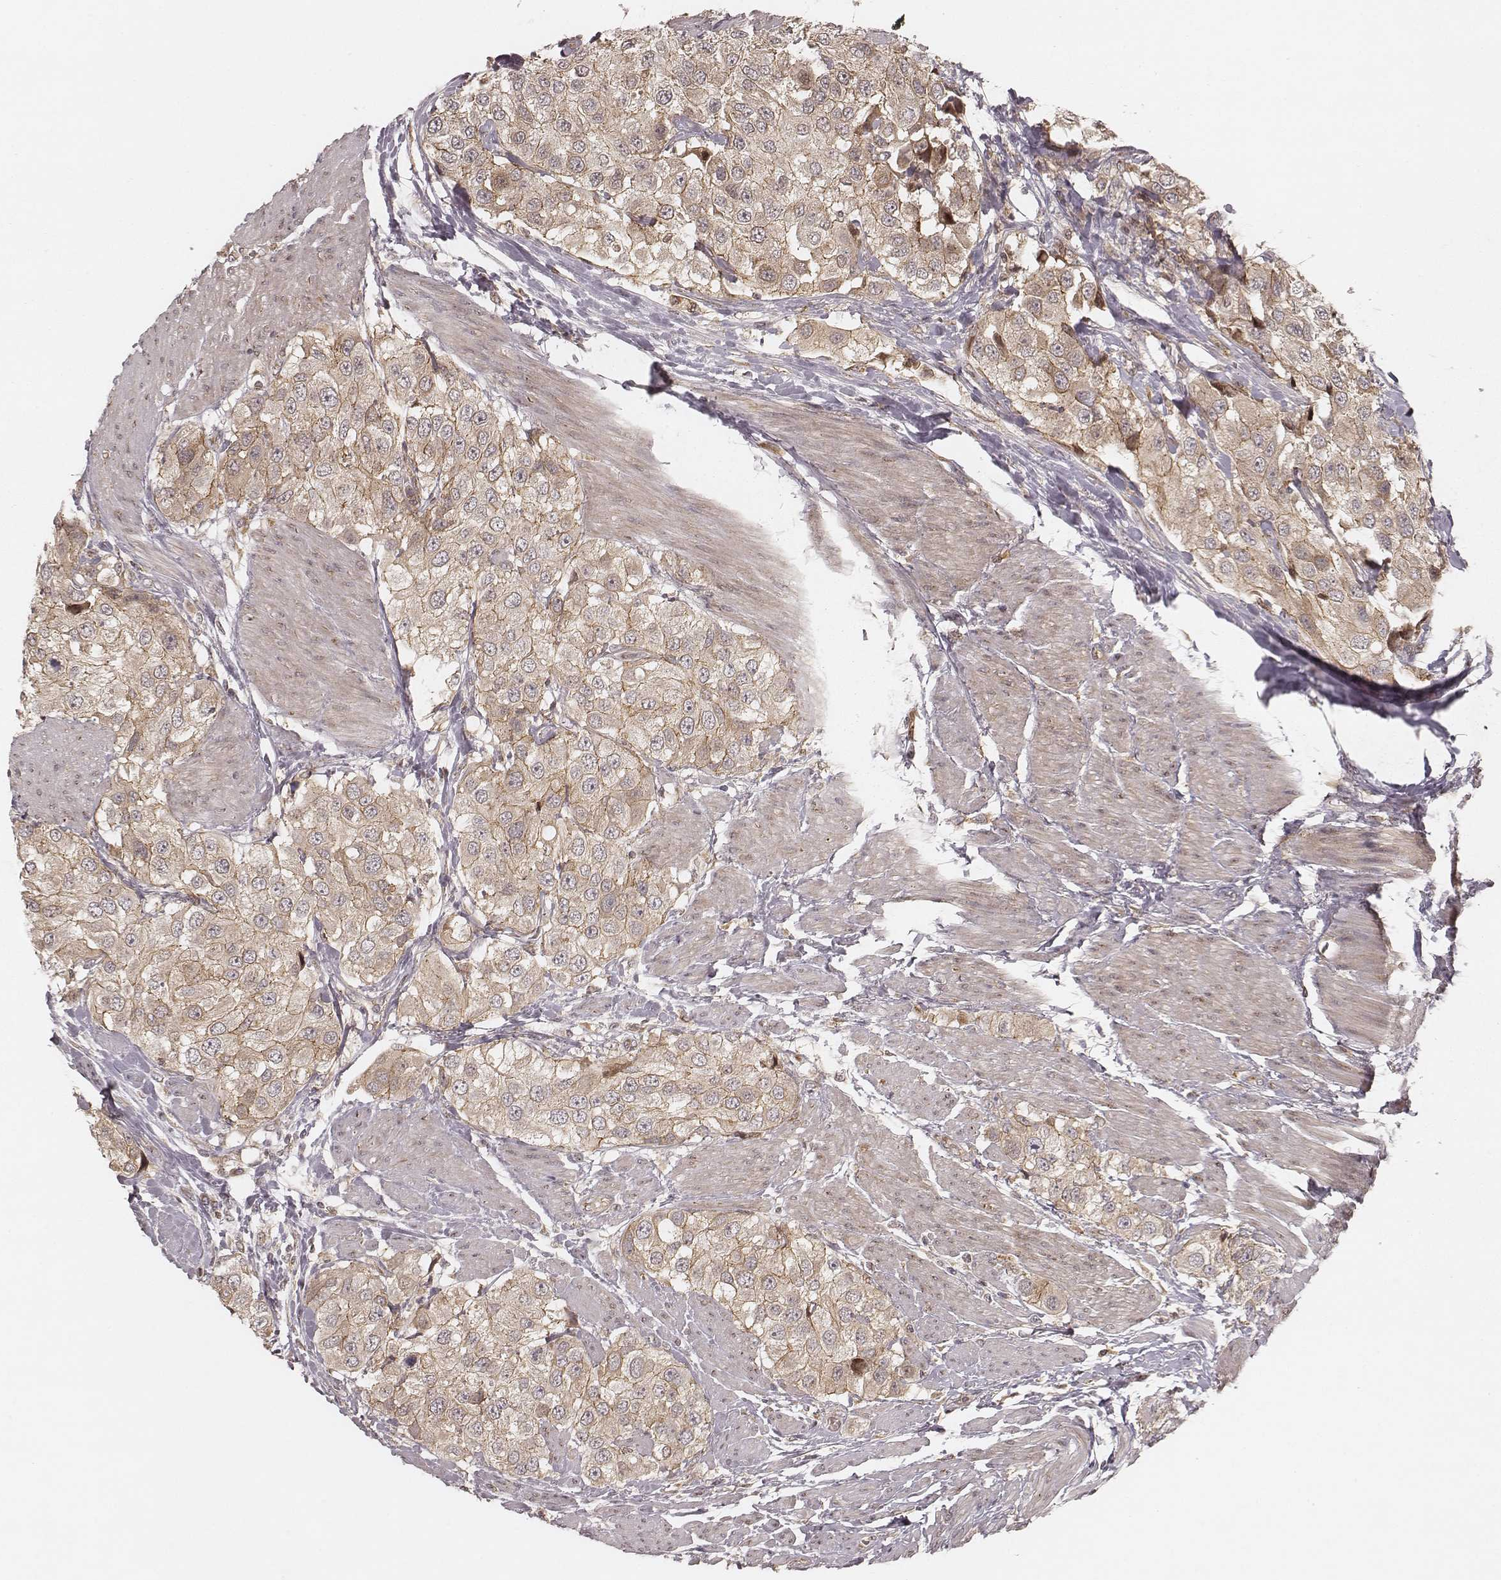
{"staining": {"intensity": "moderate", "quantity": ">75%", "location": "cytoplasmic/membranous"}, "tissue": "urothelial cancer", "cell_type": "Tumor cells", "image_type": "cancer", "snomed": [{"axis": "morphology", "description": "Urothelial carcinoma, High grade"}, {"axis": "topography", "description": "Urinary bladder"}], "caption": "Approximately >75% of tumor cells in urothelial cancer show moderate cytoplasmic/membranous protein expression as visualized by brown immunohistochemical staining.", "gene": "MYO19", "patient": {"sex": "female", "age": 64}}